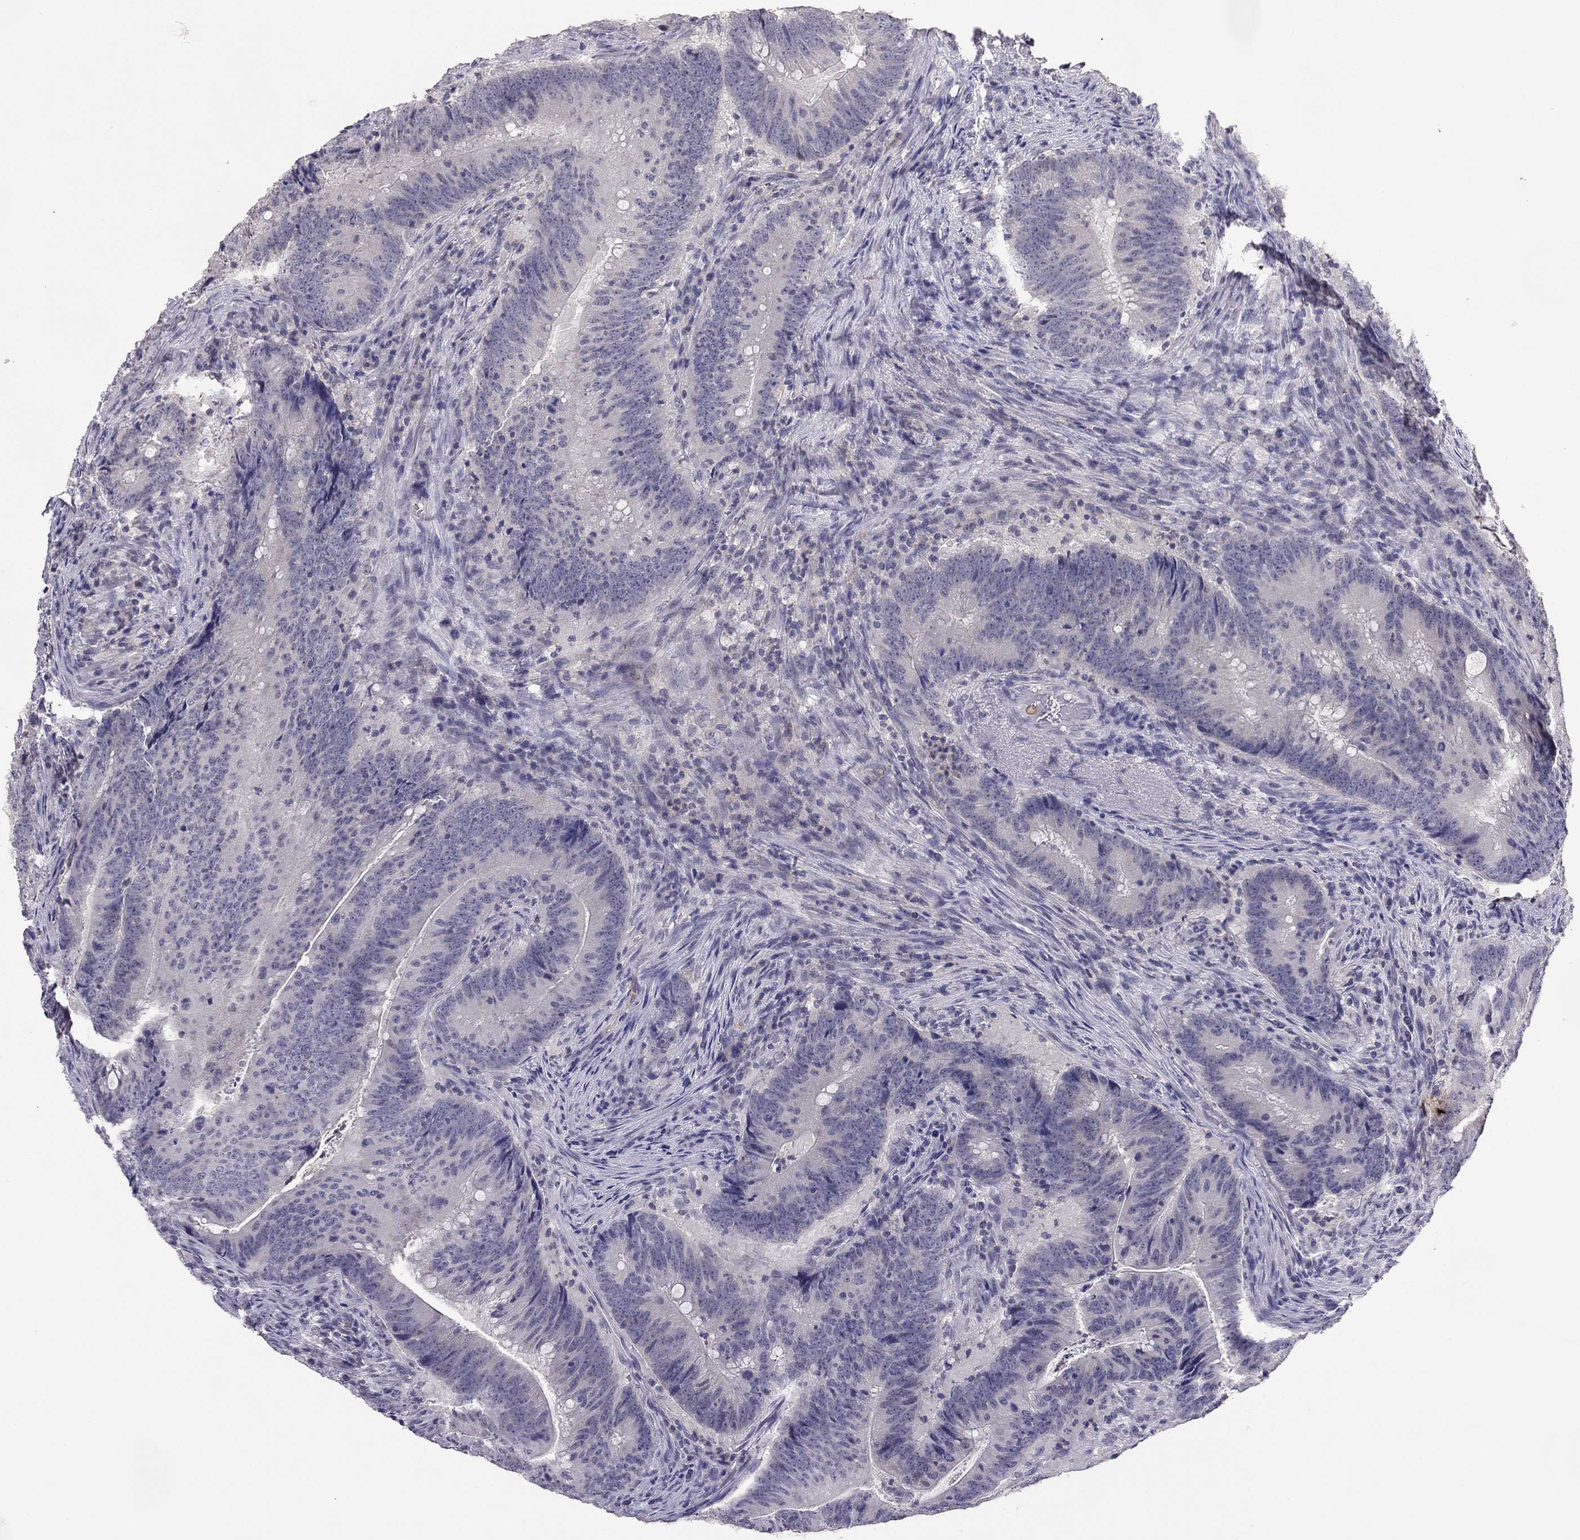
{"staining": {"intensity": "negative", "quantity": "none", "location": "none"}, "tissue": "colorectal cancer", "cell_type": "Tumor cells", "image_type": "cancer", "snomed": [{"axis": "morphology", "description": "Adenocarcinoma, NOS"}, {"axis": "topography", "description": "Colon"}], "caption": "The photomicrograph exhibits no significant positivity in tumor cells of colorectal cancer.", "gene": "ADORA2A", "patient": {"sex": "female", "age": 87}}